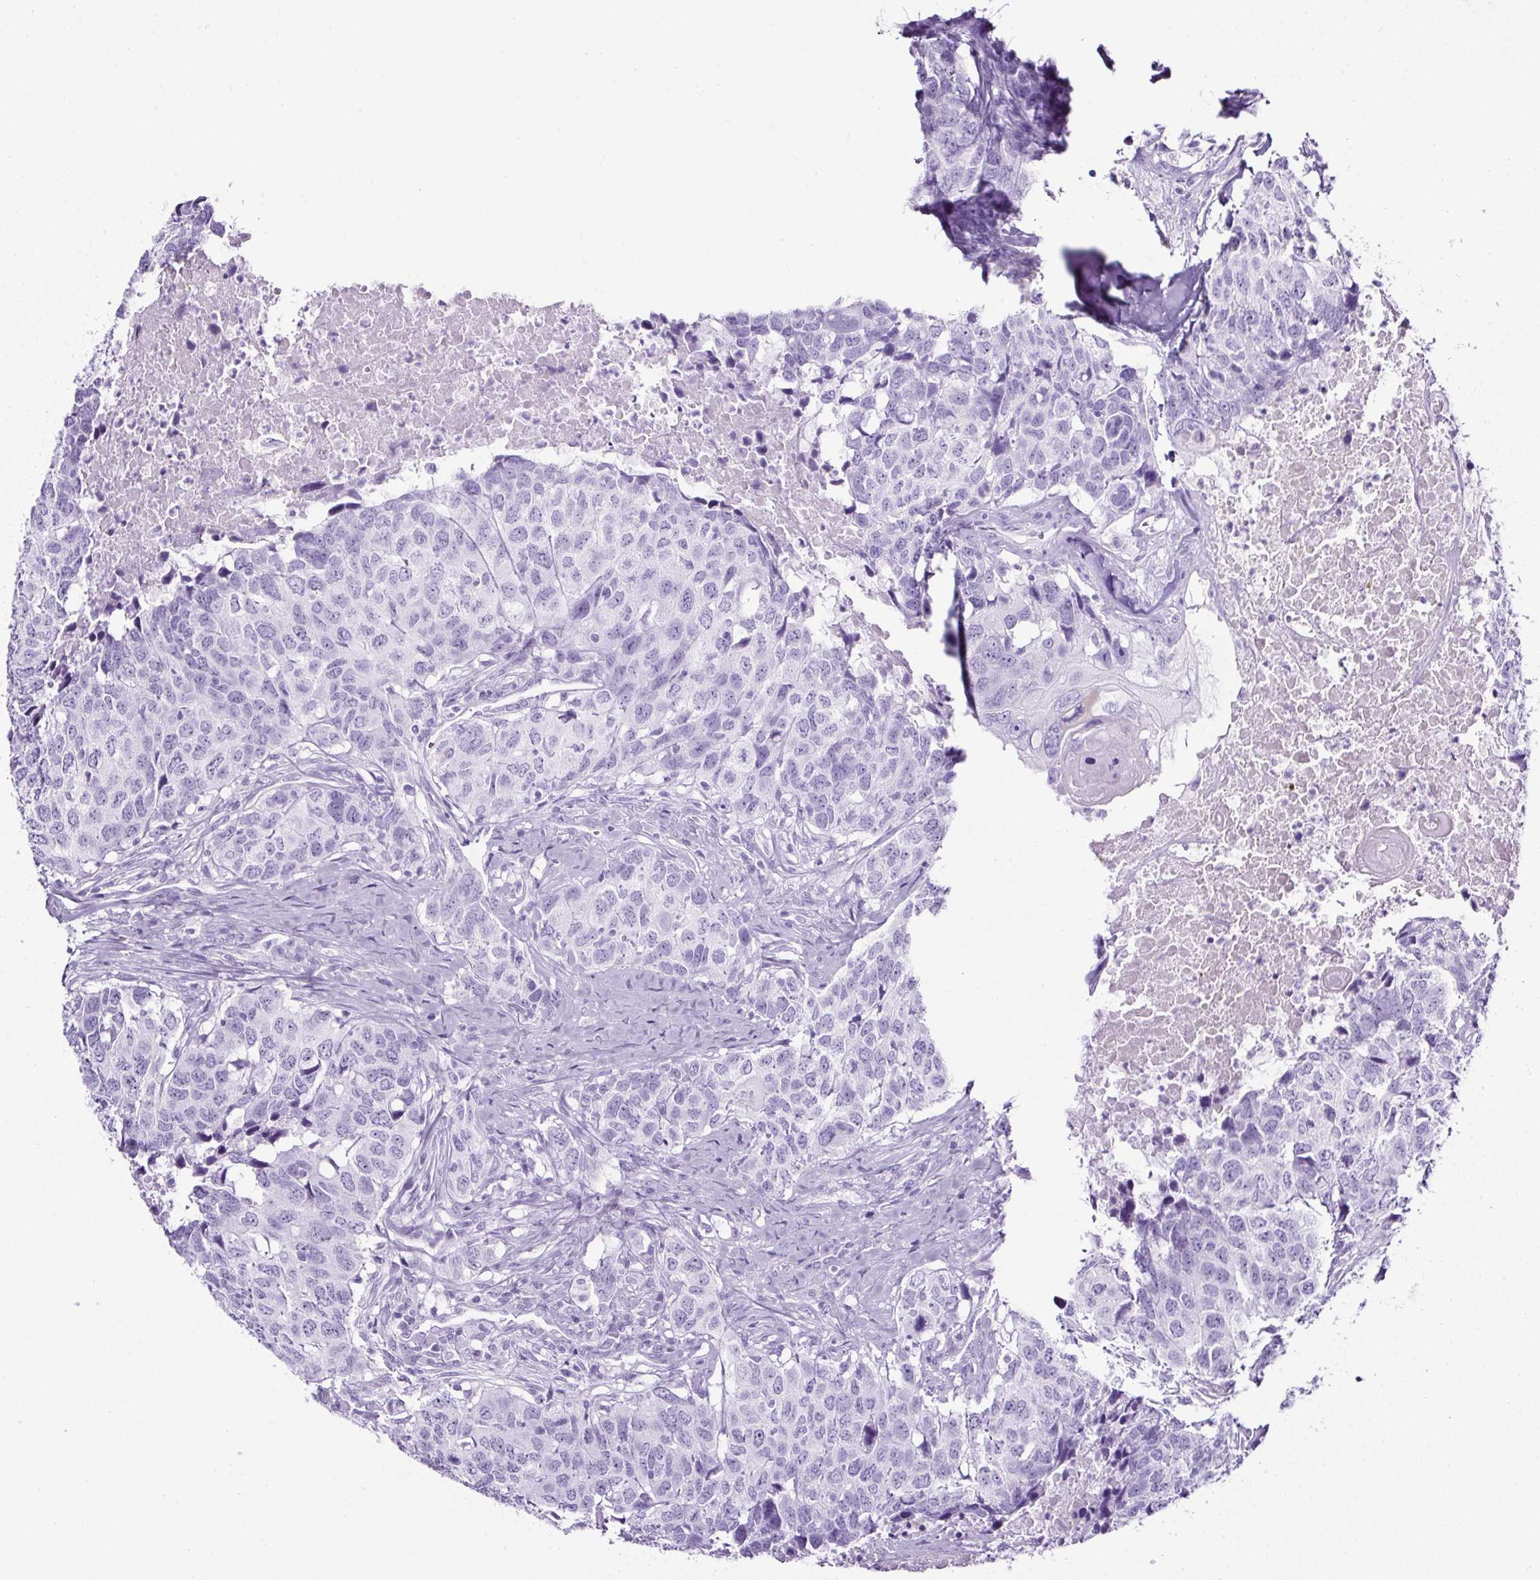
{"staining": {"intensity": "negative", "quantity": "none", "location": "none"}, "tissue": "head and neck cancer", "cell_type": "Tumor cells", "image_type": "cancer", "snomed": [{"axis": "morphology", "description": "Normal tissue, NOS"}, {"axis": "morphology", "description": "Squamous cell carcinoma, NOS"}, {"axis": "topography", "description": "Skeletal muscle"}, {"axis": "topography", "description": "Vascular tissue"}, {"axis": "topography", "description": "Peripheral nerve tissue"}, {"axis": "topography", "description": "Head-Neck"}], "caption": "IHC of human head and neck cancer shows no staining in tumor cells. (DAB (3,3'-diaminobenzidine) immunohistochemistry visualized using brightfield microscopy, high magnification).", "gene": "TMEM200B", "patient": {"sex": "male", "age": 66}}